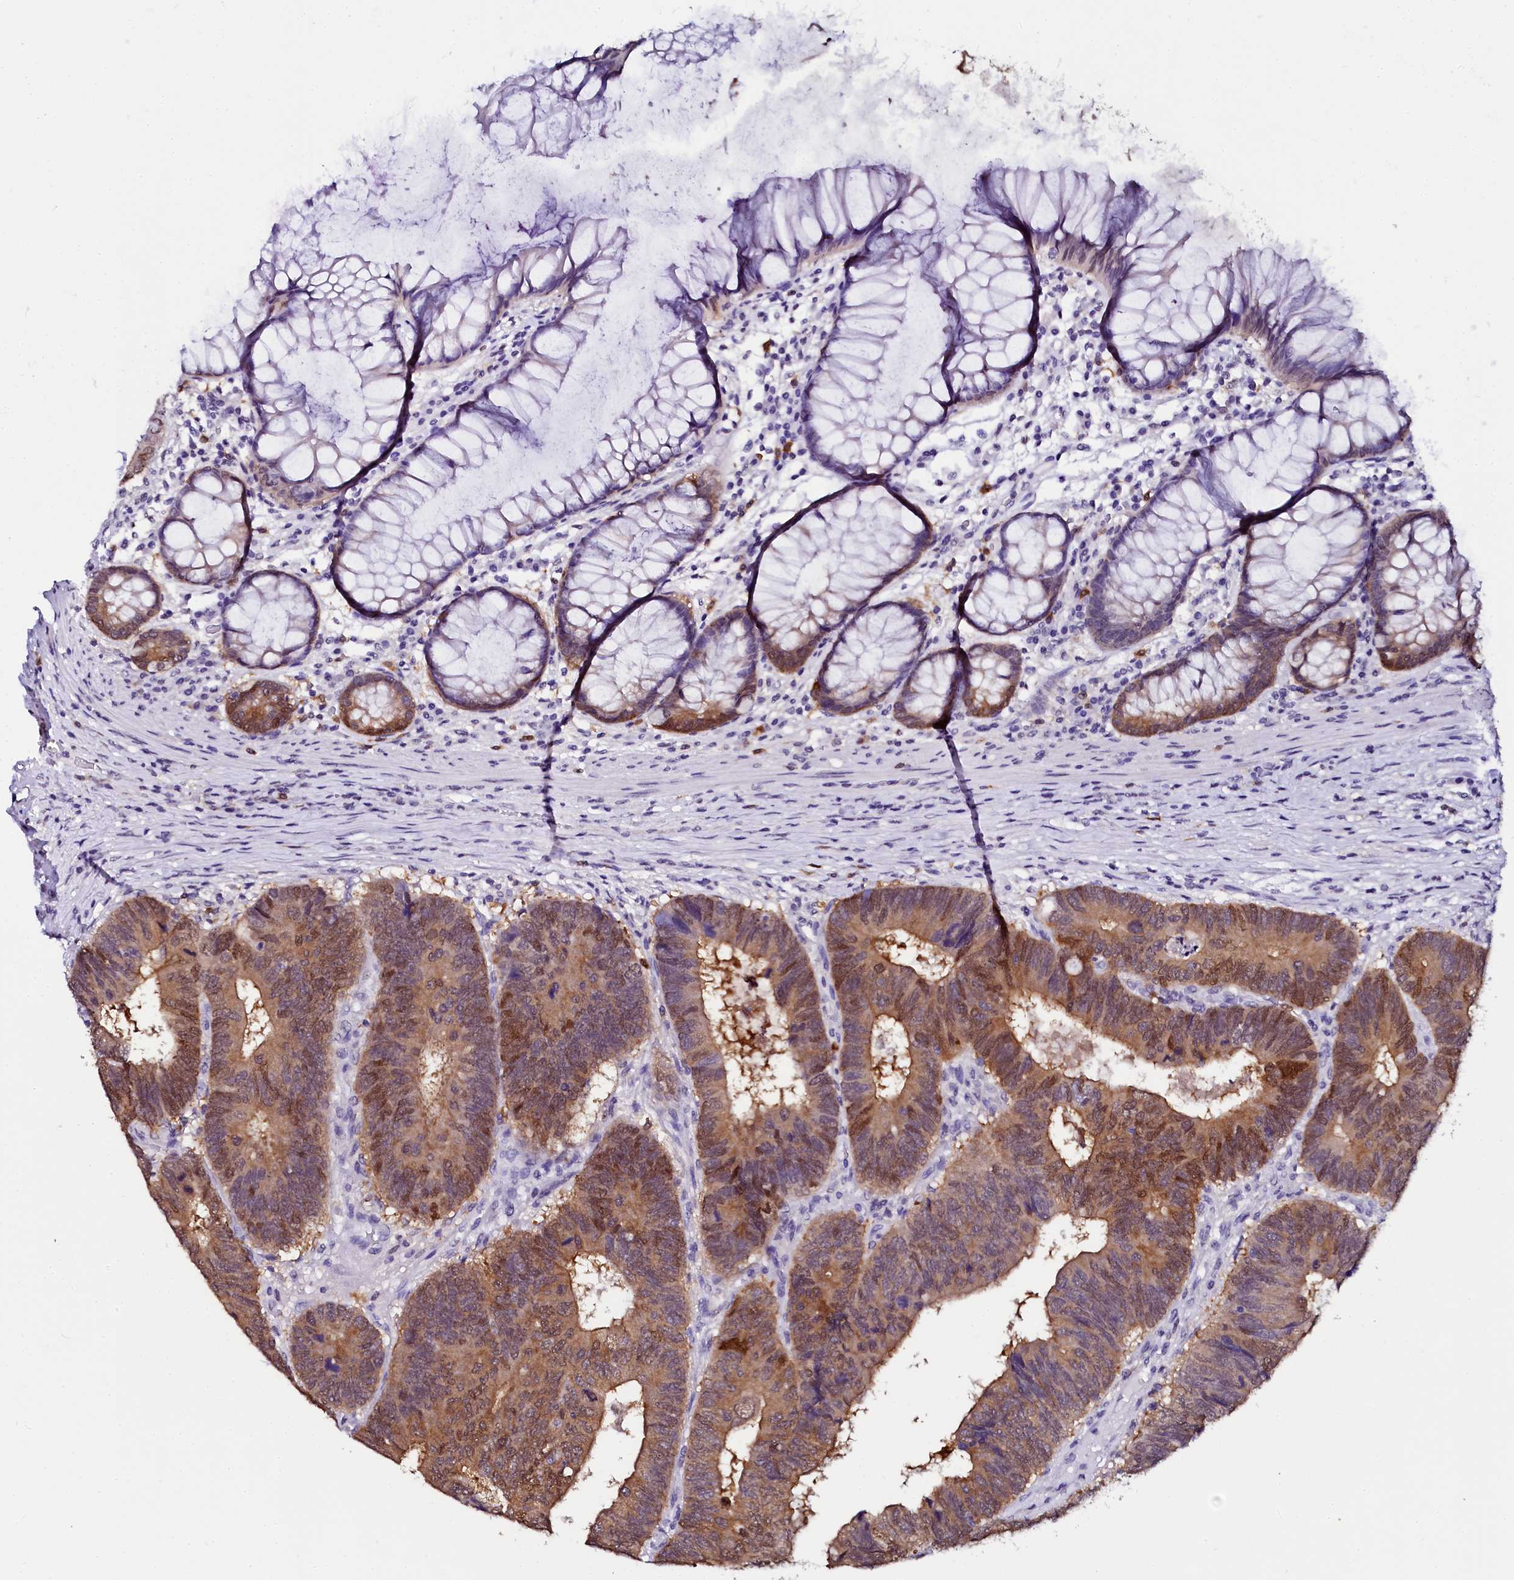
{"staining": {"intensity": "moderate", "quantity": ">75%", "location": "cytoplasmic/membranous,nuclear"}, "tissue": "colorectal cancer", "cell_type": "Tumor cells", "image_type": "cancer", "snomed": [{"axis": "morphology", "description": "Adenocarcinoma, NOS"}, {"axis": "topography", "description": "Colon"}], "caption": "Adenocarcinoma (colorectal) stained for a protein exhibits moderate cytoplasmic/membranous and nuclear positivity in tumor cells.", "gene": "SORD", "patient": {"sex": "female", "age": 67}}